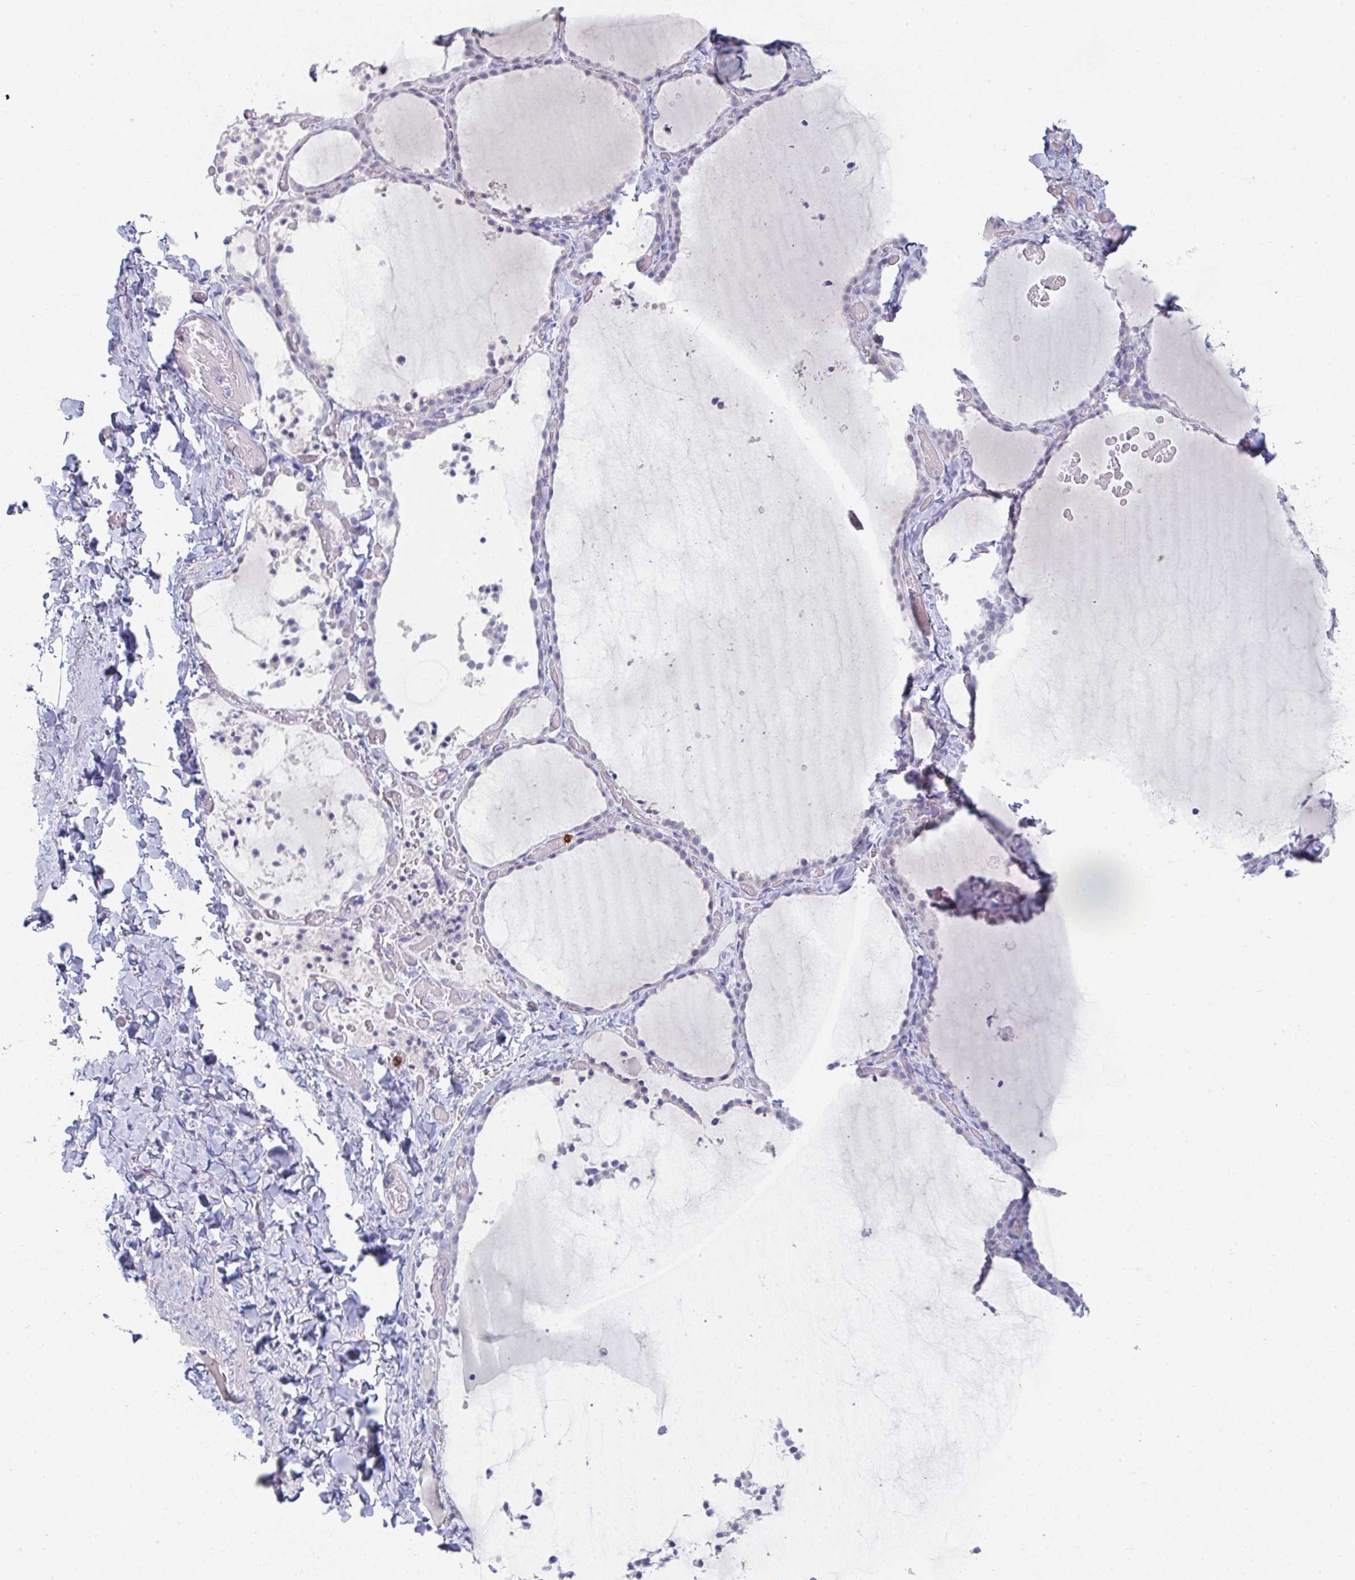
{"staining": {"intensity": "weak", "quantity": "<25%", "location": "cytoplasmic/membranous"}, "tissue": "thyroid gland", "cell_type": "Glandular cells", "image_type": "normal", "snomed": [{"axis": "morphology", "description": "Normal tissue, NOS"}, {"axis": "topography", "description": "Thyroid gland"}], "caption": "A high-resolution image shows immunohistochemistry staining of unremarkable thyroid gland, which demonstrates no significant expression in glandular cells.", "gene": "RUBCN", "patient": {"sex": "female", "age": 22}}